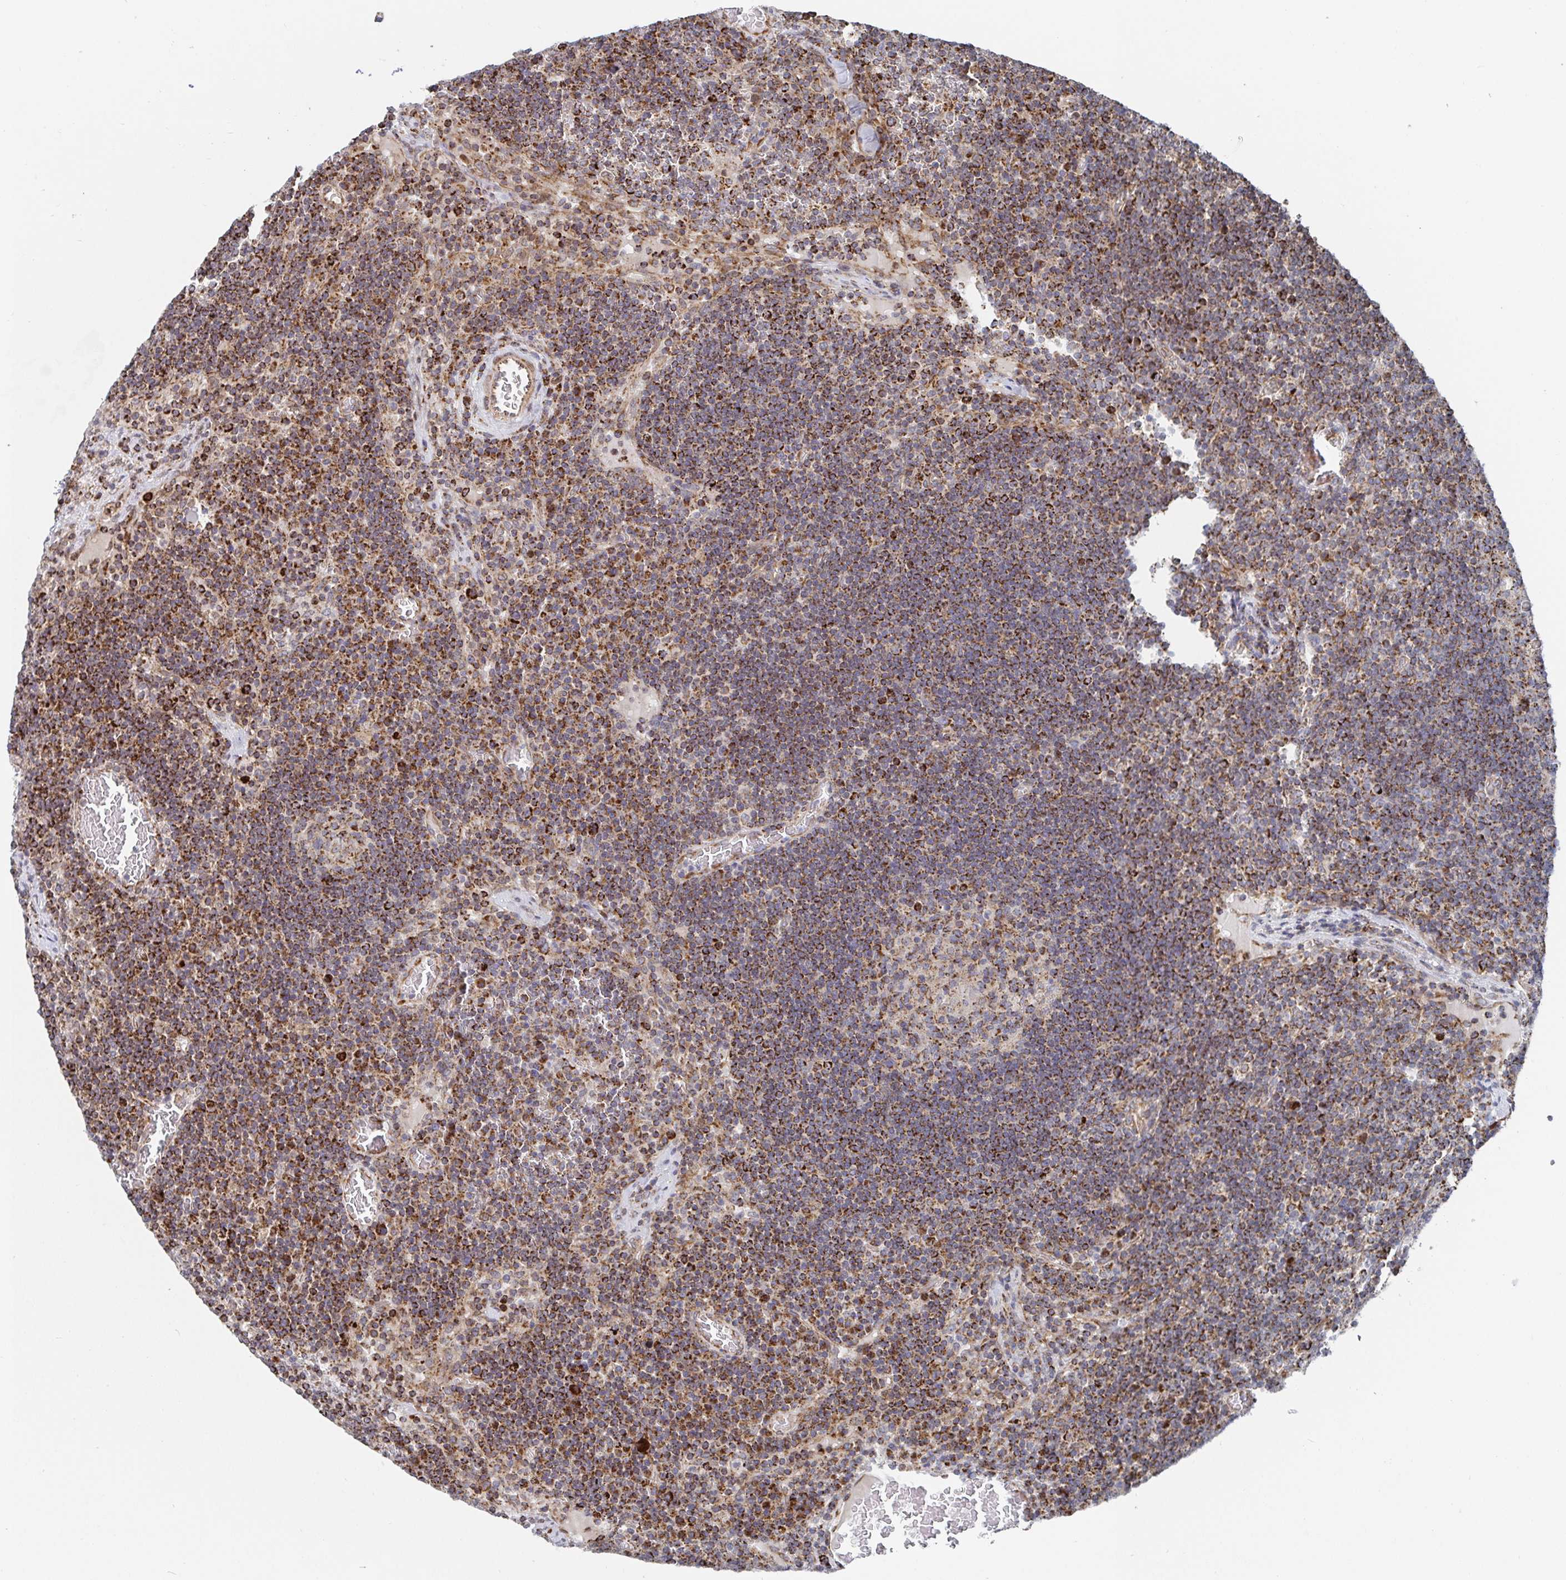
{"staining": {"intensity": "moderate", "quantity": "25%-75%", "location": "cytoplasmic/membranous"}, "tissue": "lymph node", "cell_type": "Germinal center cells", "image_type": "normal", "snomed": [{"axis": "morphology", "description": "Normal tissue, NOS"}, {"axis": "topography", "description": "Lymph node"}], "caption": "Immunohistochemistry (DAB (3,3'-diaminobenzidine)) staining of normal human lymph node displays moderate cytoplasmic/membranous protein staining in approximately 25%-75% of germinal center cells.", "gene": "STARD8", "patient": {"sex": "male", "age": 67}}